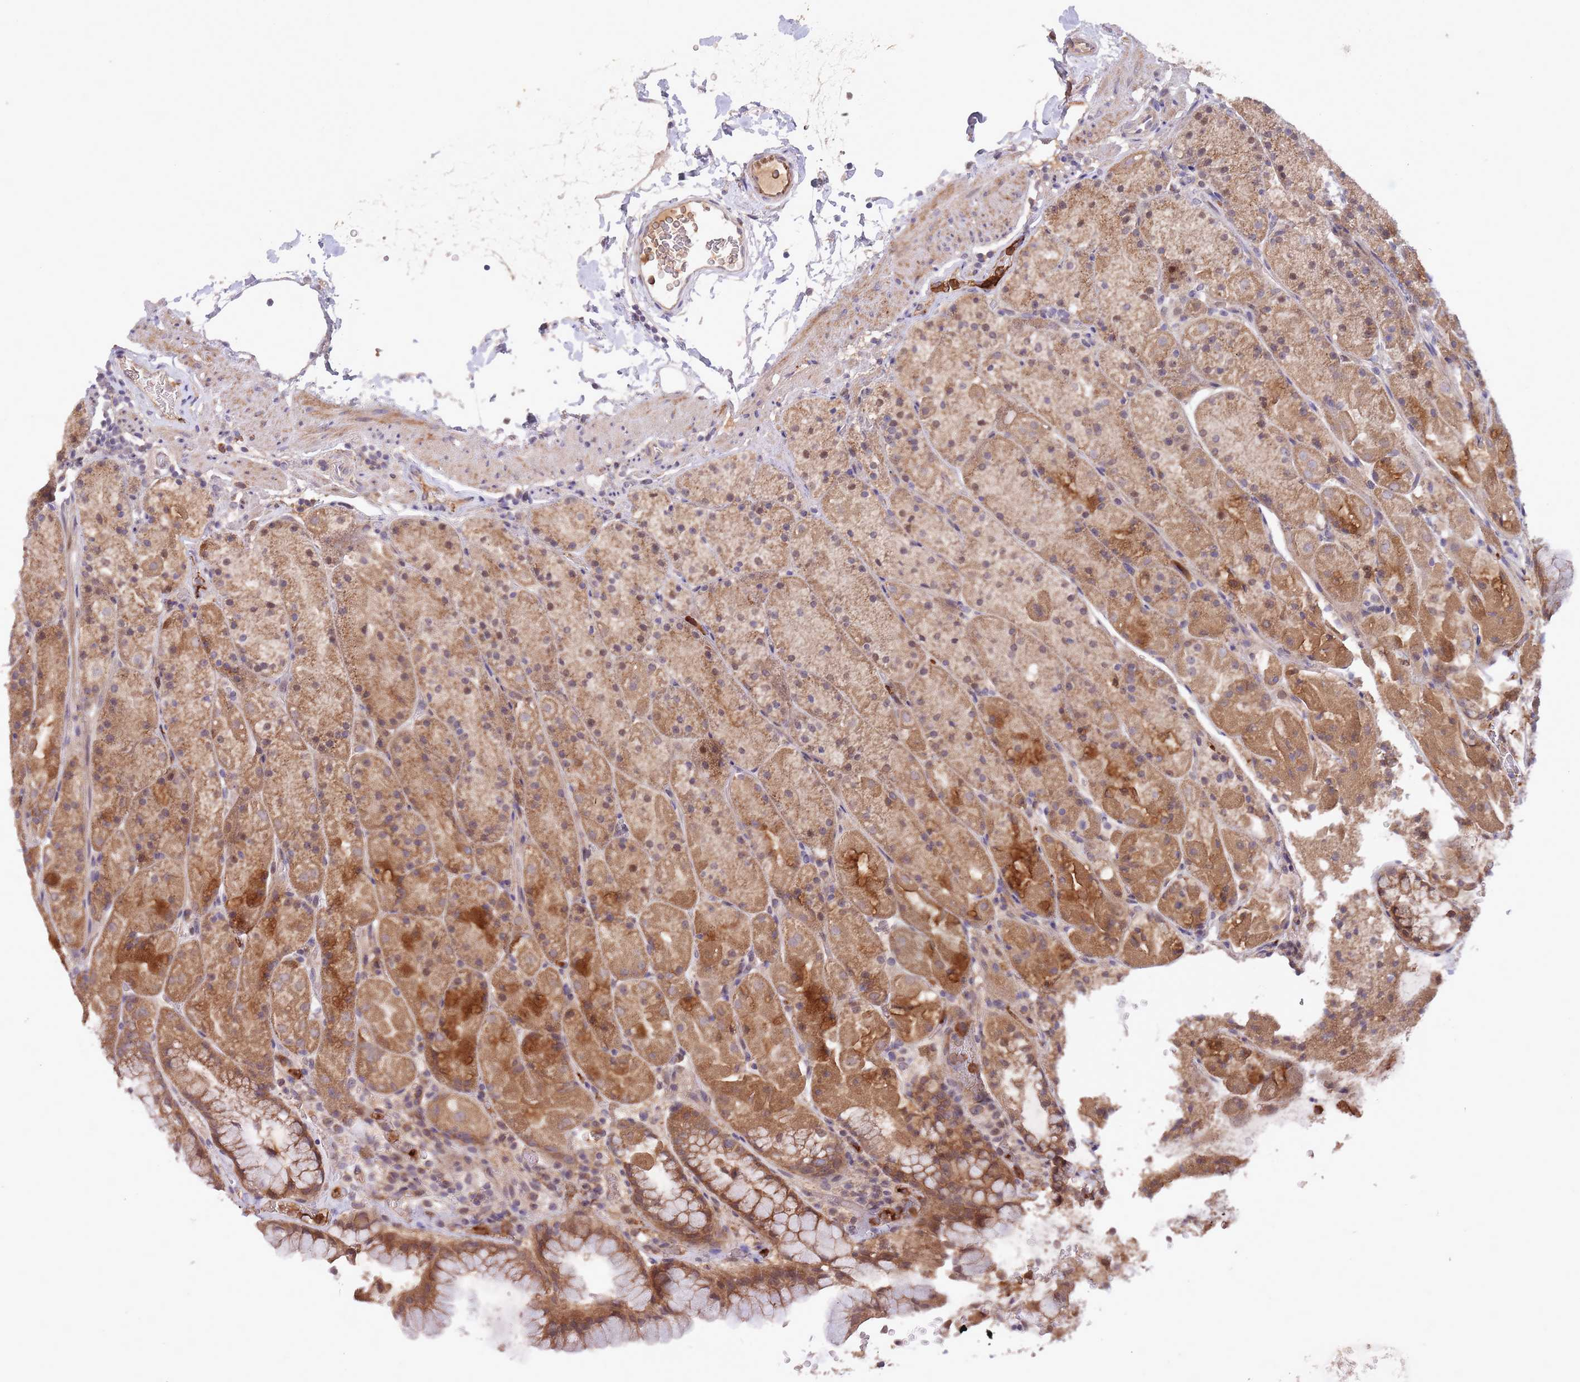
{"staining": {"intensity": "moderate", "quantity": ">75%", "location": "cytoplasmic/membranous"}, "tissue": "stomach", "cell_type": "Glandular cells", "image_type": "normal", "snomed": [{"axis": "morphology", "description": "Normal tissue, NOS"}, {"axis": "topography", "description": "Stomach, upper"}, {"axis": "topography", "description": "Stomach, lower"}], "caption": "This image reveals normal stomach stained with IHC to label a protein in brown. The cytoplasmic/membranous of glandular cells show moderate positivity for the protein. Nuclei are counter-stained blue.", "gene": "IGF2BP2", "patient": {"sex": "male", "age": 67}}